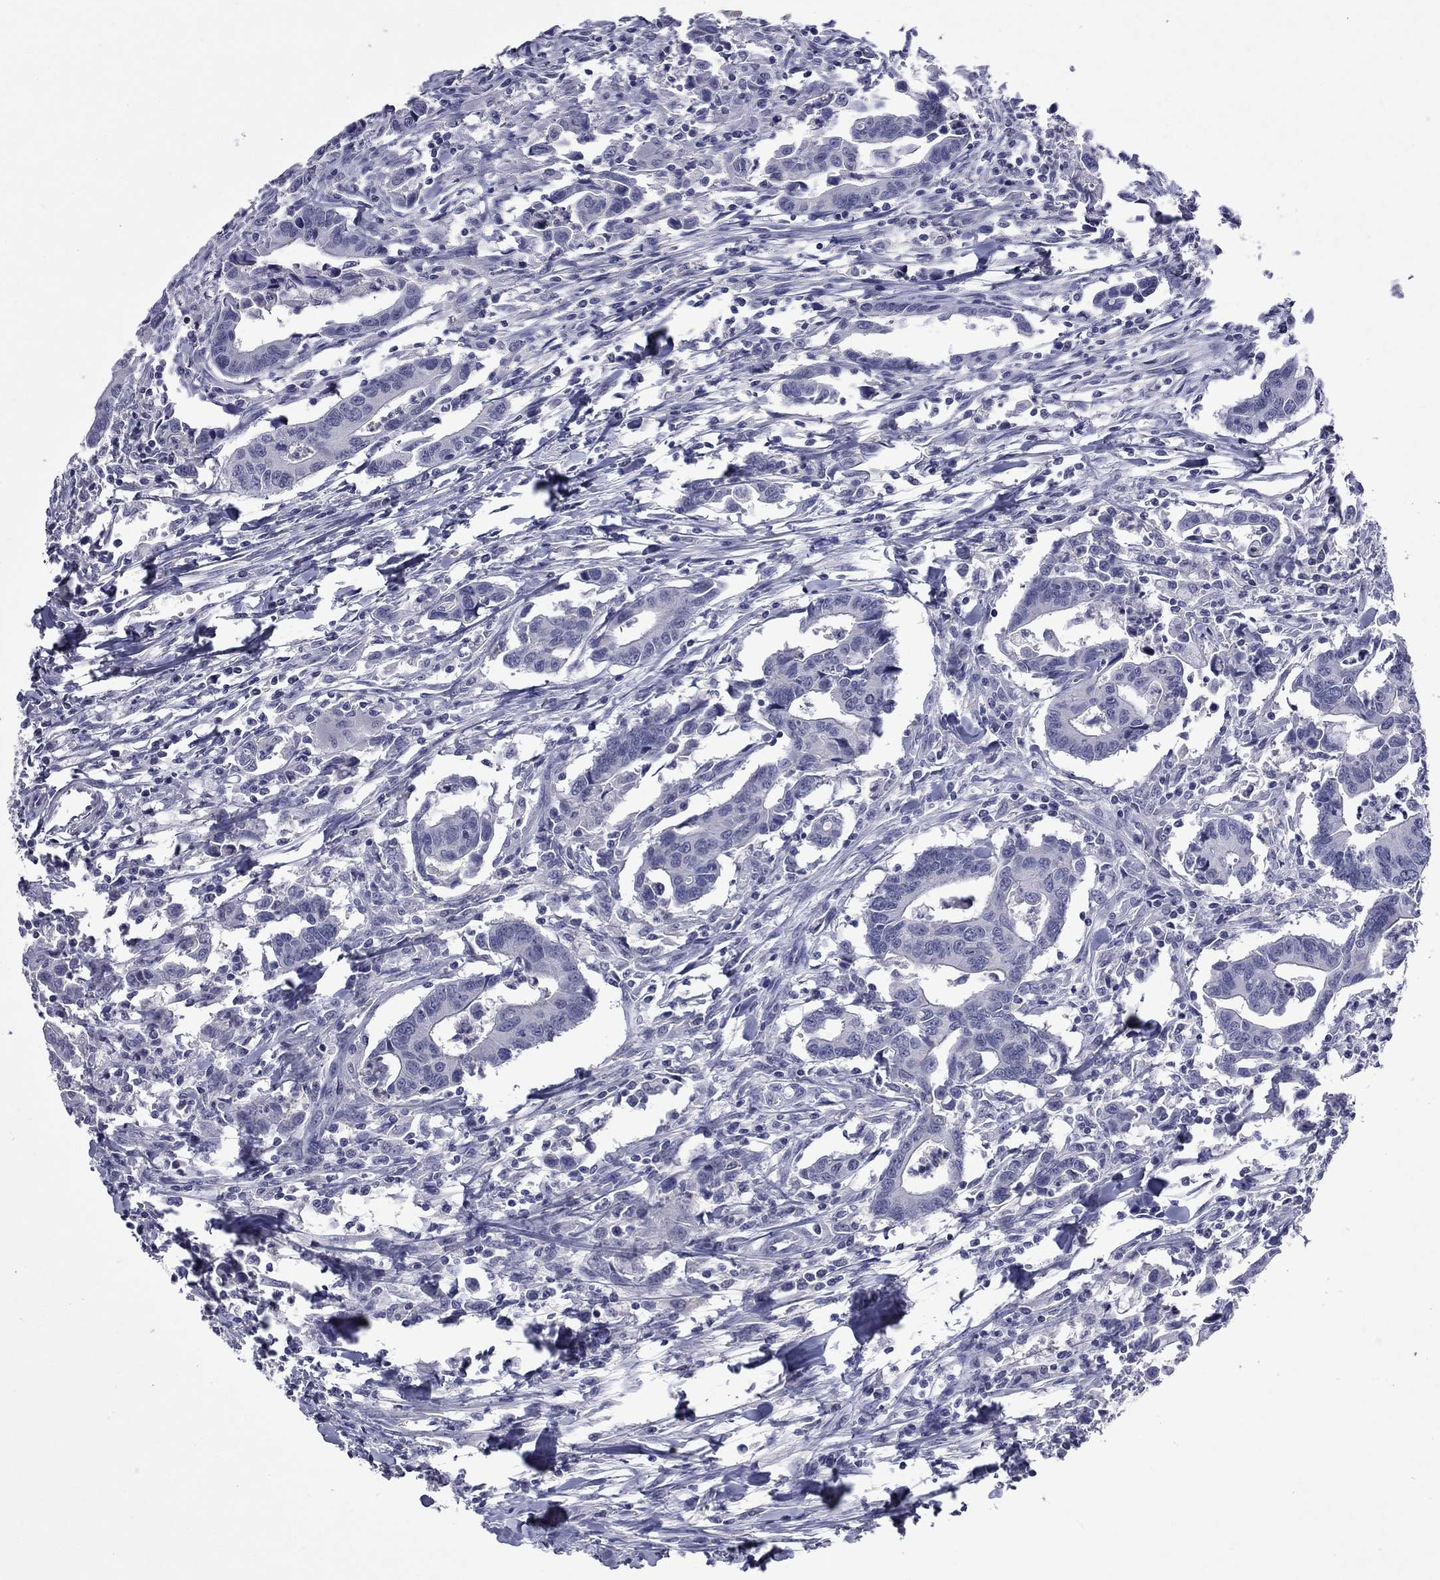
{"staining": {"intensity": "negative", "quantity": "none", "location": "none"}, "tissue": "colorectal cancer", "cell_type": "Tumor cells", "image_type": "cancer", "snomed": [{"axis": "morphology", "description": "Adenocarcinoma, NOS"}, {"axis": "topography", "description": "Rectum"}], "caption": "An immunohistochemistry (IHC) image of colorectal adenocarcinoma is shown. There is no staining in tumor cells of colorectal adenocarcinoma.", "gene": "CFAP119", "patient": {"sex": "male", "age": 67}}